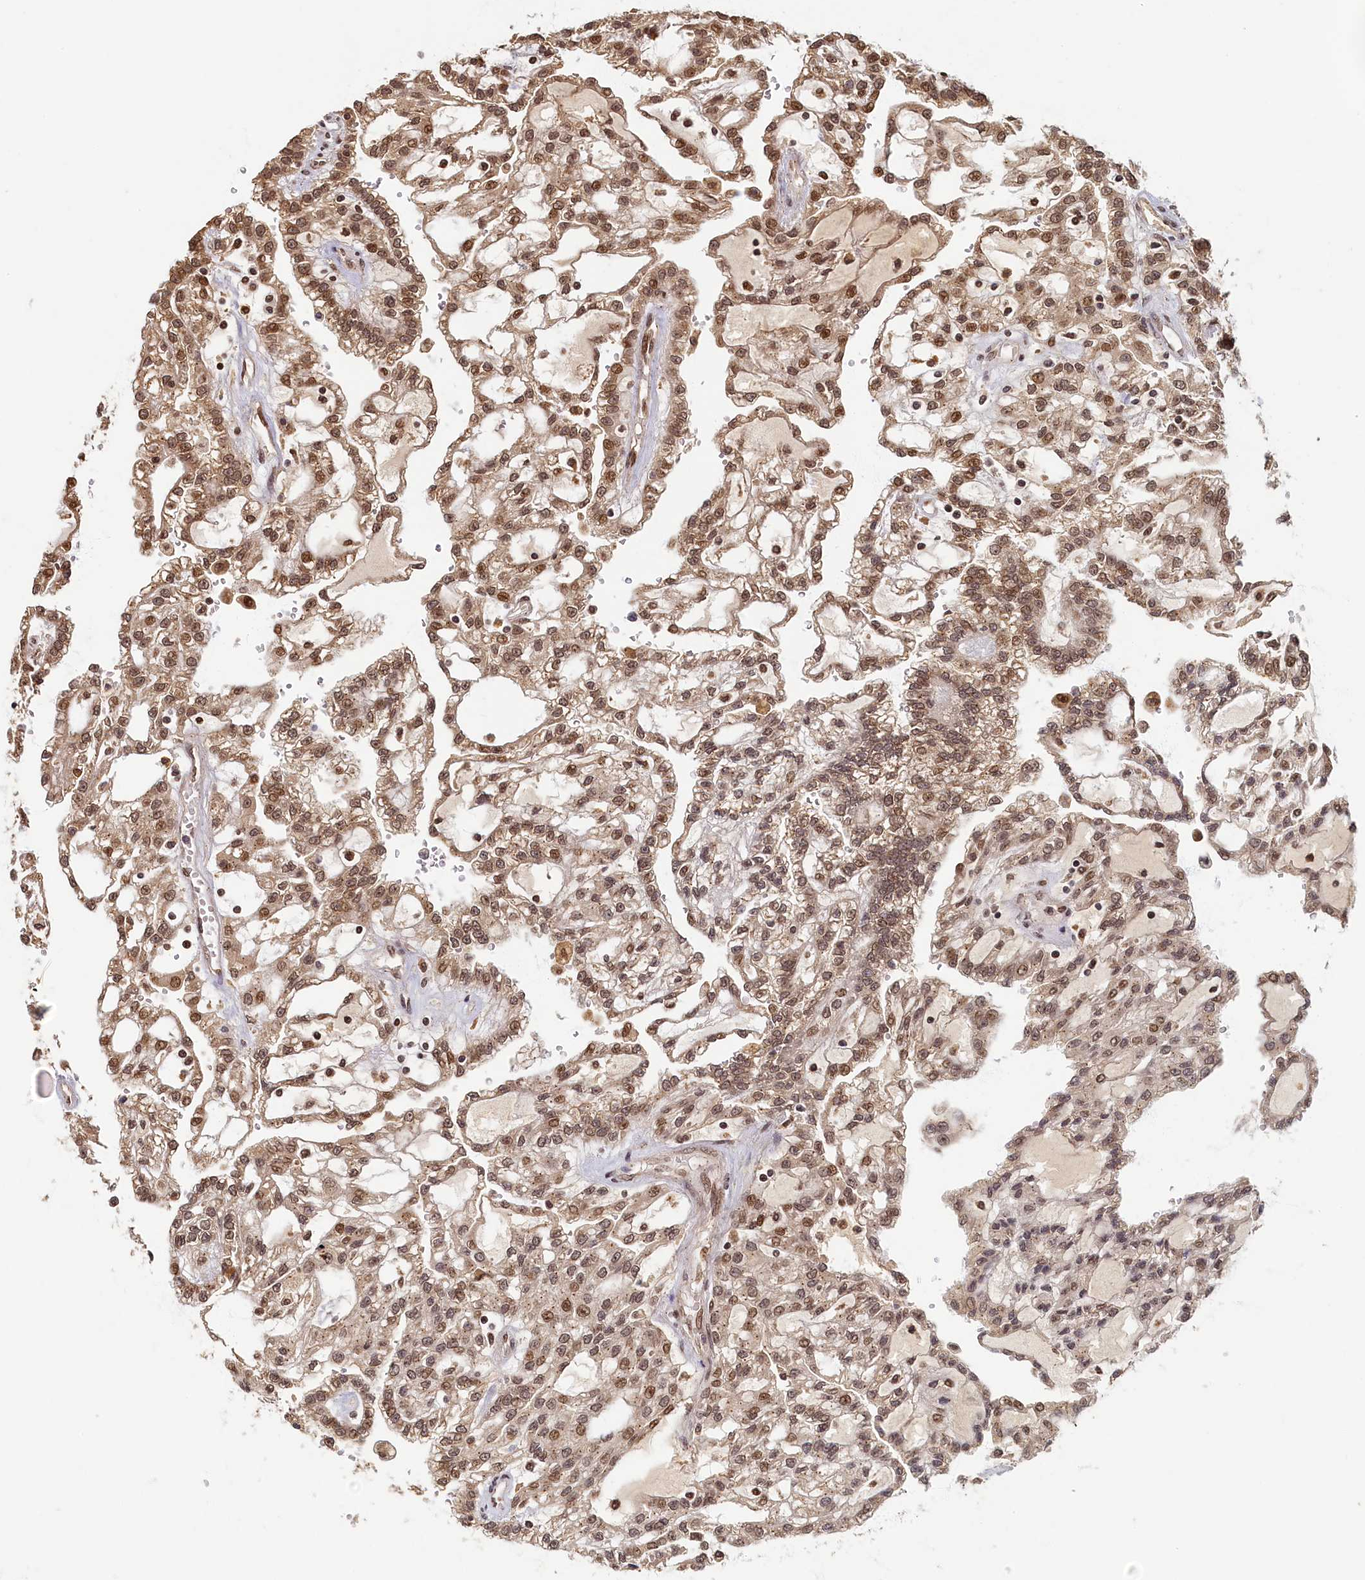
{"staining": {"intensity": "moderate", "quantity": ">75%", "location": "nuclear"}, "tissue": "renal cancer", "cell_type": "Tumor cells", "image_type": "cancer", "snomed": [{"axis": "morphology", "description": "Adenocarcinoma, NOS"}, {"axis": "topography", "description": "Kidney"}], "caption": "A high-resolution image shows immunohistochemistry staining of renal cancer, which displays moderate nuclear expression in approximately >75% of tumor cells. (Brightfield microscopy of DAB IHC at high magnification).", "gene": "CKAP2L", "patient": {"sex": "male", "age": 63}}